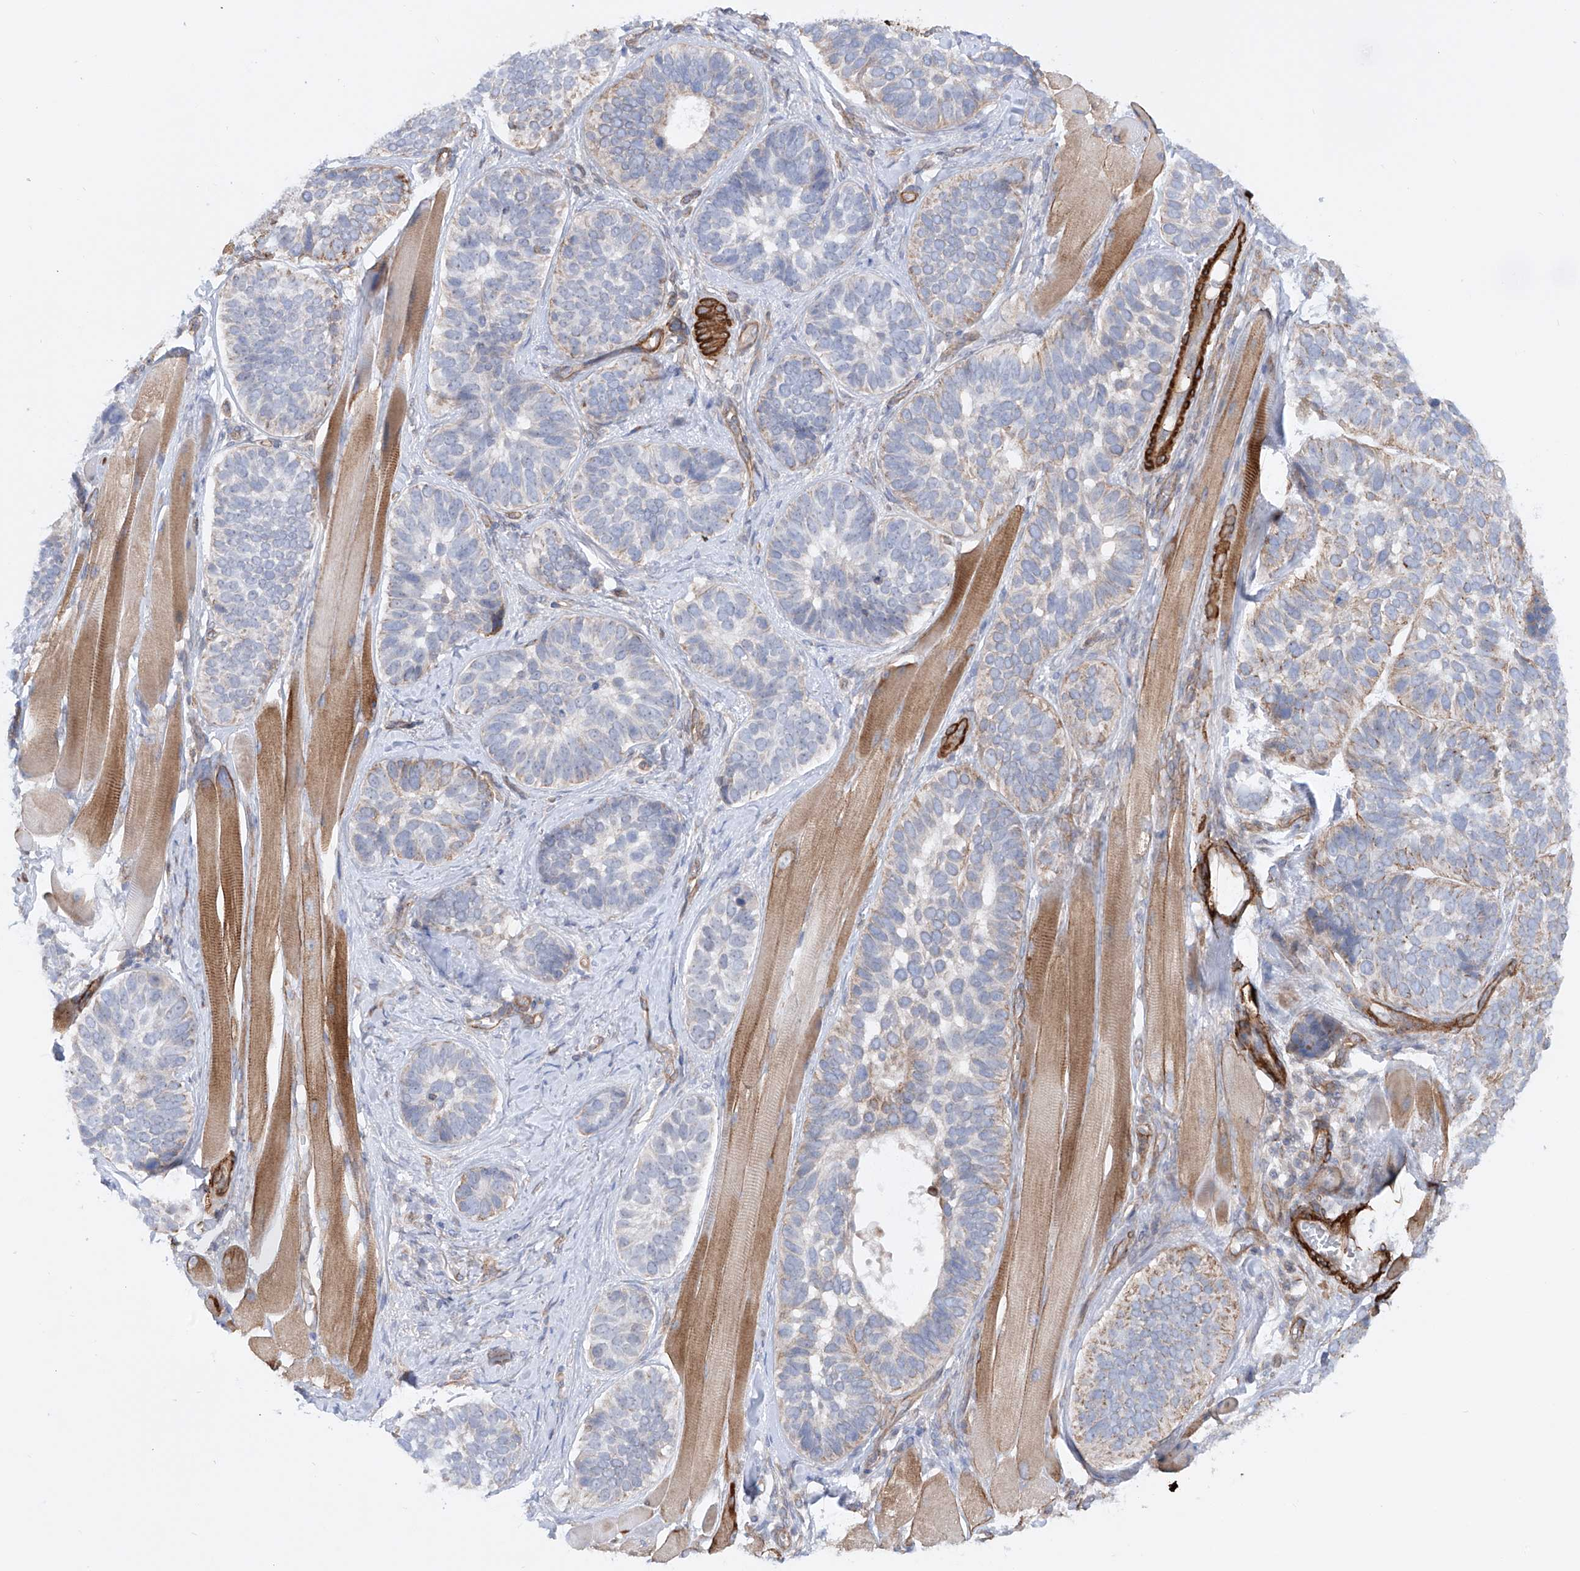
{"staining": {"intensity": "weak", "quantity": "<25%", "location": "cytoplasmic/membranous"}, "tissue": "skin cancer", "cell_type": "Tumor cells", "image_type": "cancer", "snomed": [{"axis": "morphology", "description": "Basal cell carcinoma"}, {"axis": "topography", "description": "Skin"}], "caption": "DAB (3,3'-diaminobenzidine) immunohistochemical staining of human skin cancer reveals no significant expression in tumor cells.", "gene": "ZNF490", "patient": {"sex": "male", "age": 62}}